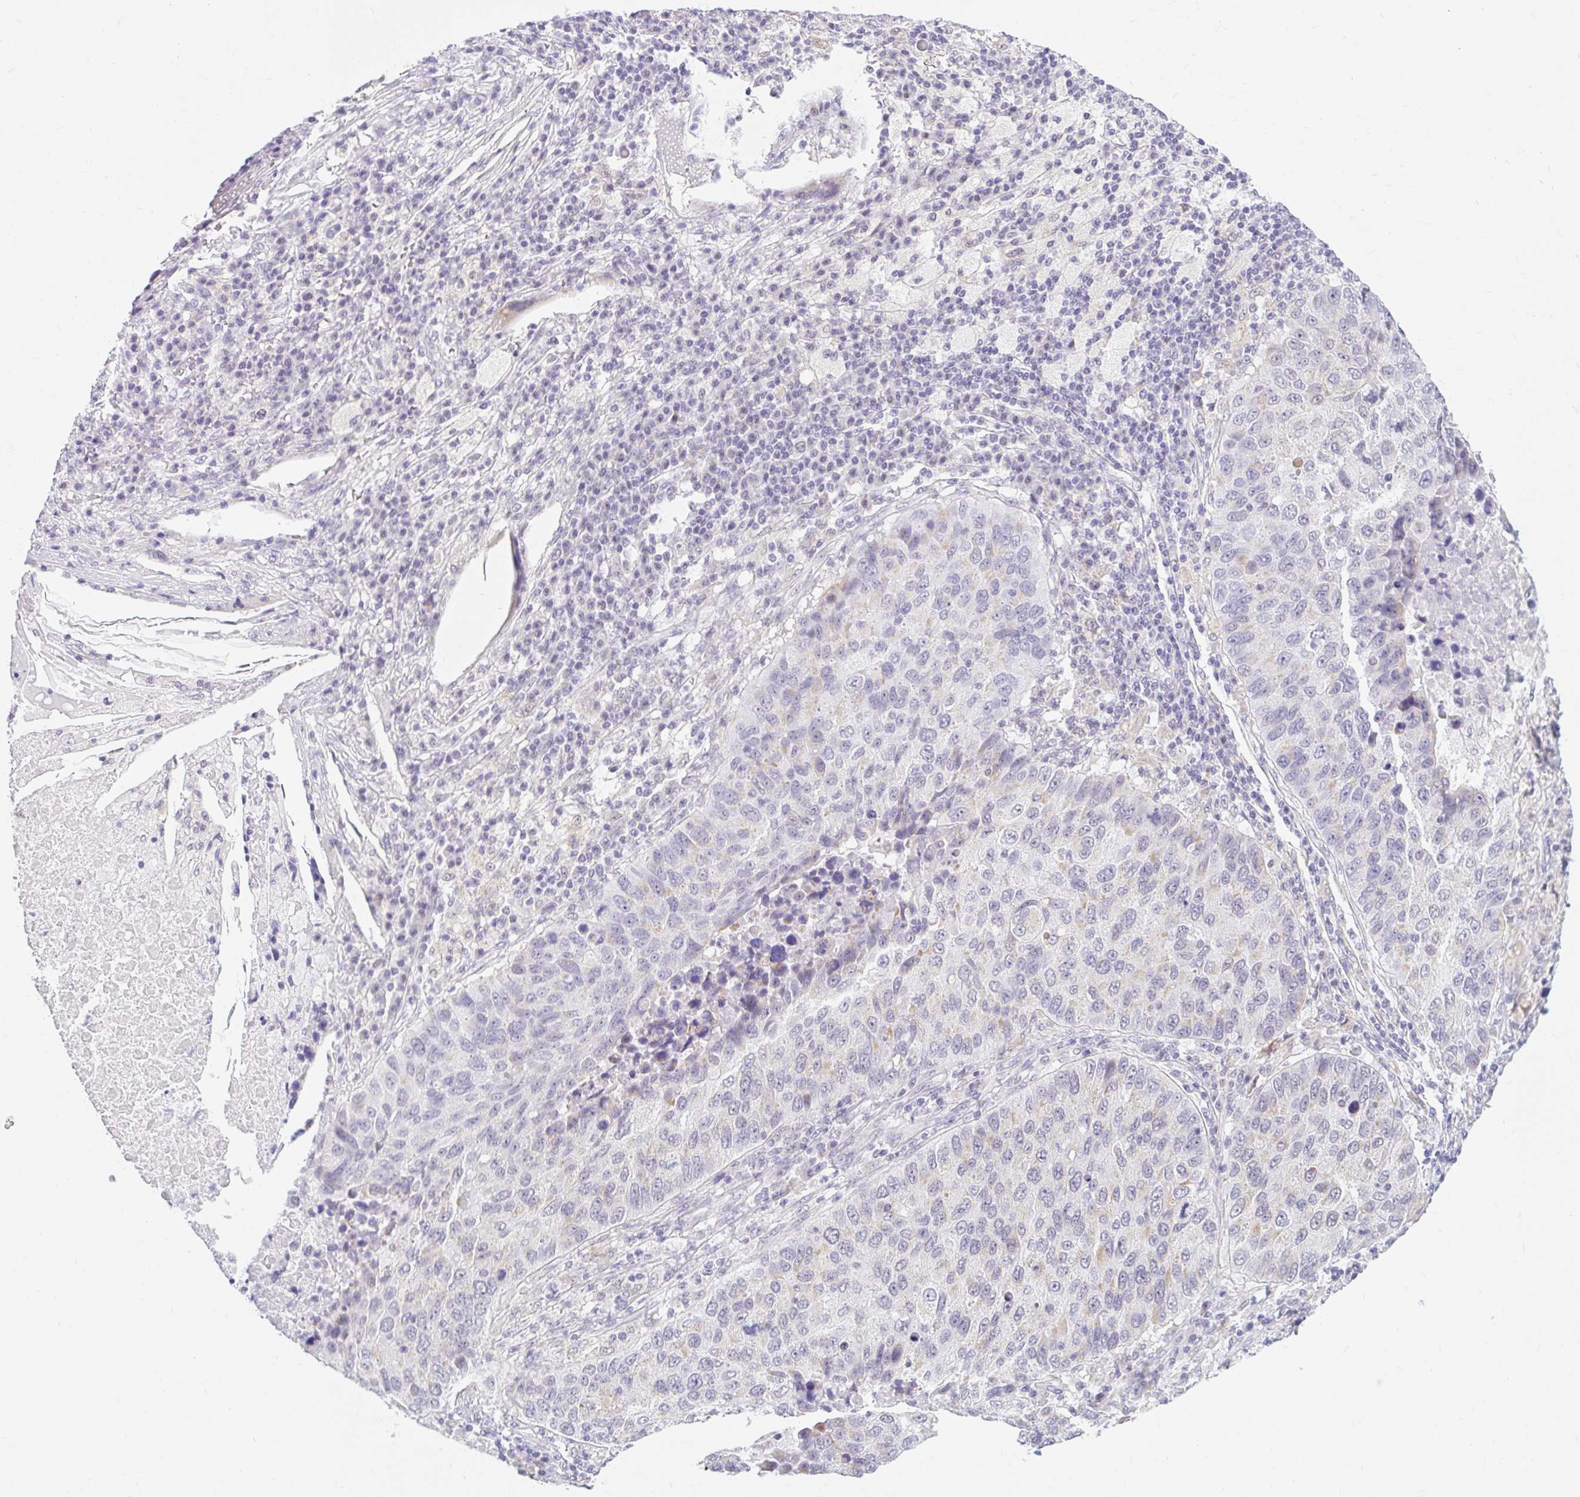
{"staining": {"intensity": "negative", "quantity": "none", "location": "none"}, "tissue": "lung cancer", "cell_type": "Tumor cells", "image_type": "cancer", "snomed": [{"axis": "morphology", "description": "Squamous cell carcinoma, NOS"}, {"axis": "topography", "description": "Lung"}], "caption": "This is an immunohistochemistry histopathology image of human lung cancer. There is no staining in tumor cells.", "gene": "ITPK1", "patient": {"sex": "male", "age": 73}}